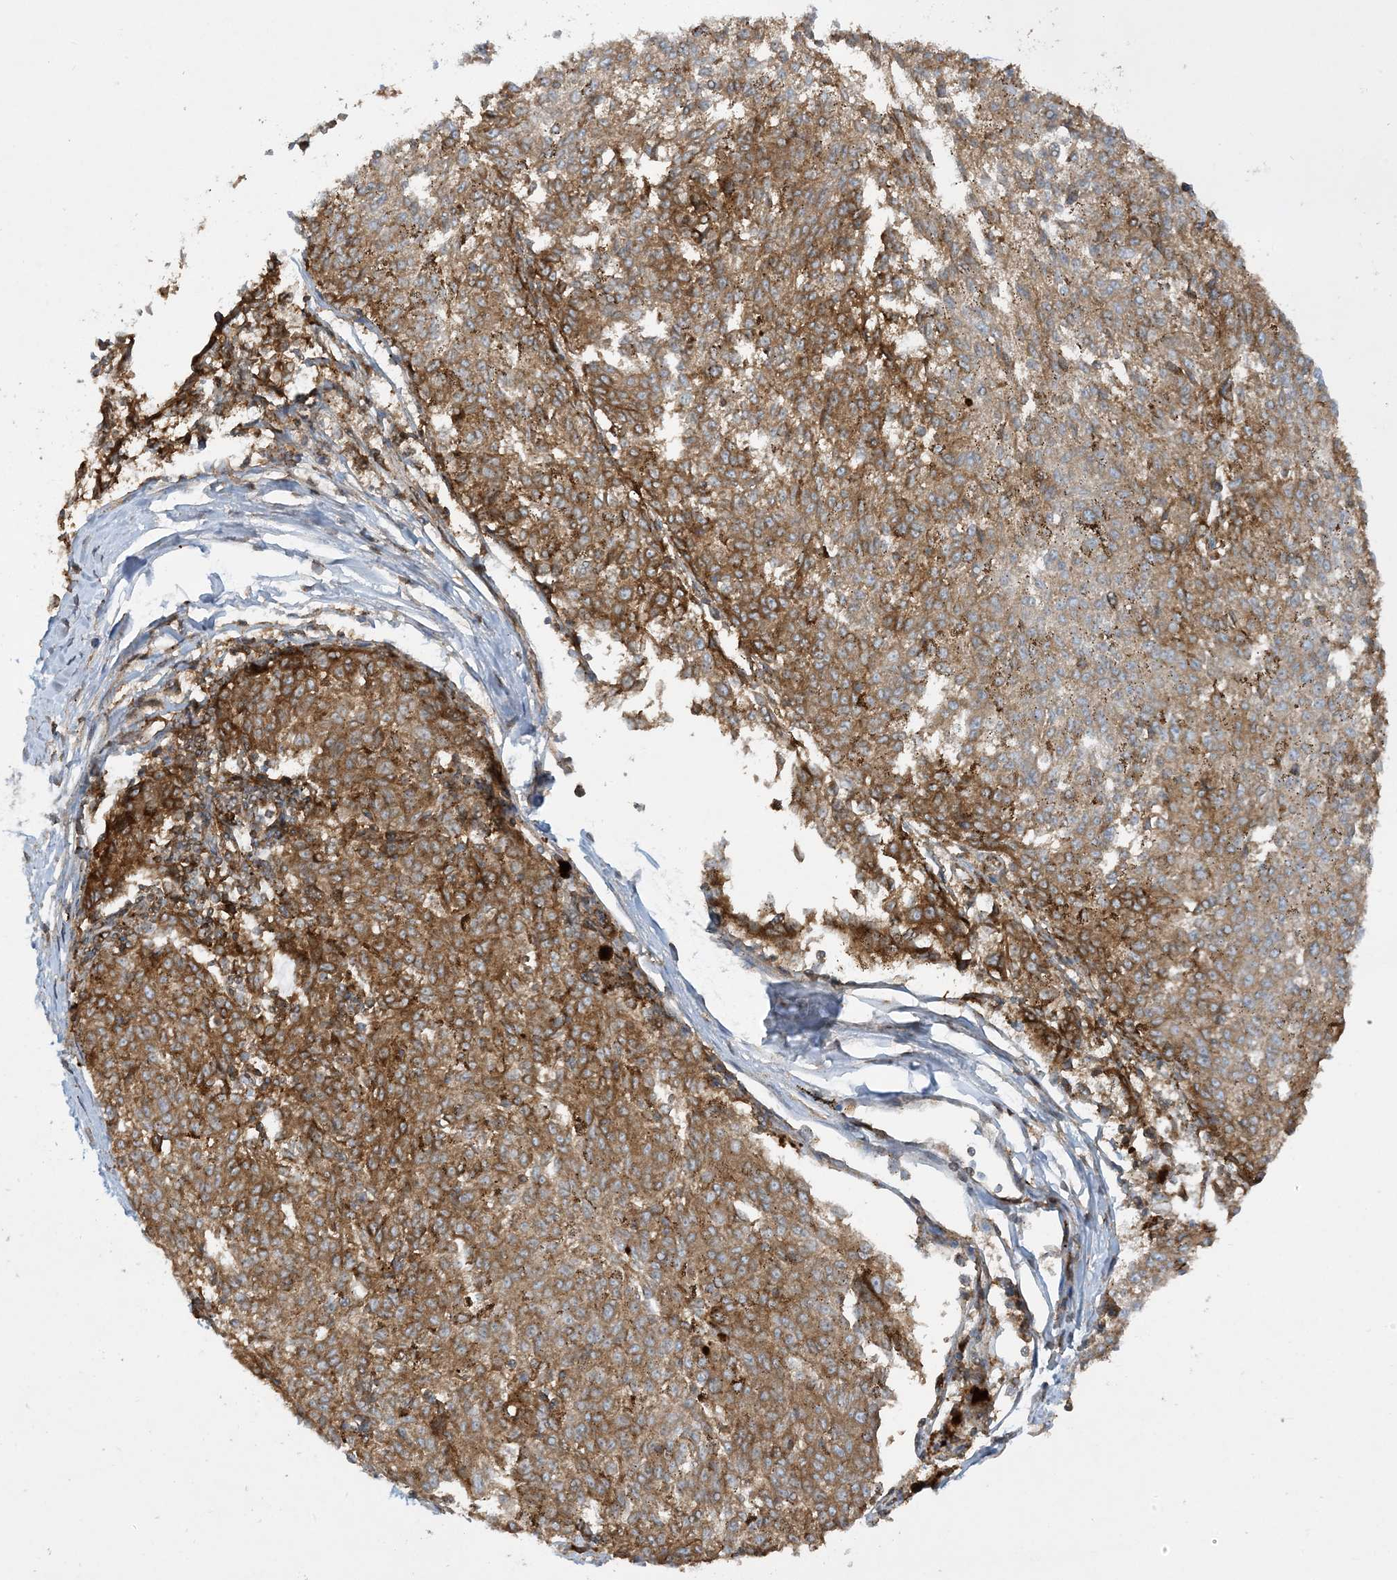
{"staining": {"intensity": "strong", "quantity": ">75%", "location": "cytoplasmic/membranous"}, "tissue": "melanoma", "cell_type": "Tumor cells", "image_type": "cancer", "snomed": [{"axis": "morphology", "description": "Malignant melanoma, NOS"}, {"axis": "topography", "description": "Skin"}], "caption": "Protein expression by immunohistochemistry reveals strong cytoplasmic/membranous positivity in approximately >75% of tumor cells in malignant melanoma. (DAB IHC with brightfield microscopy, high magnification).", "gene": "HLA-E", "patient": {"sex": "female", "age": 72}}